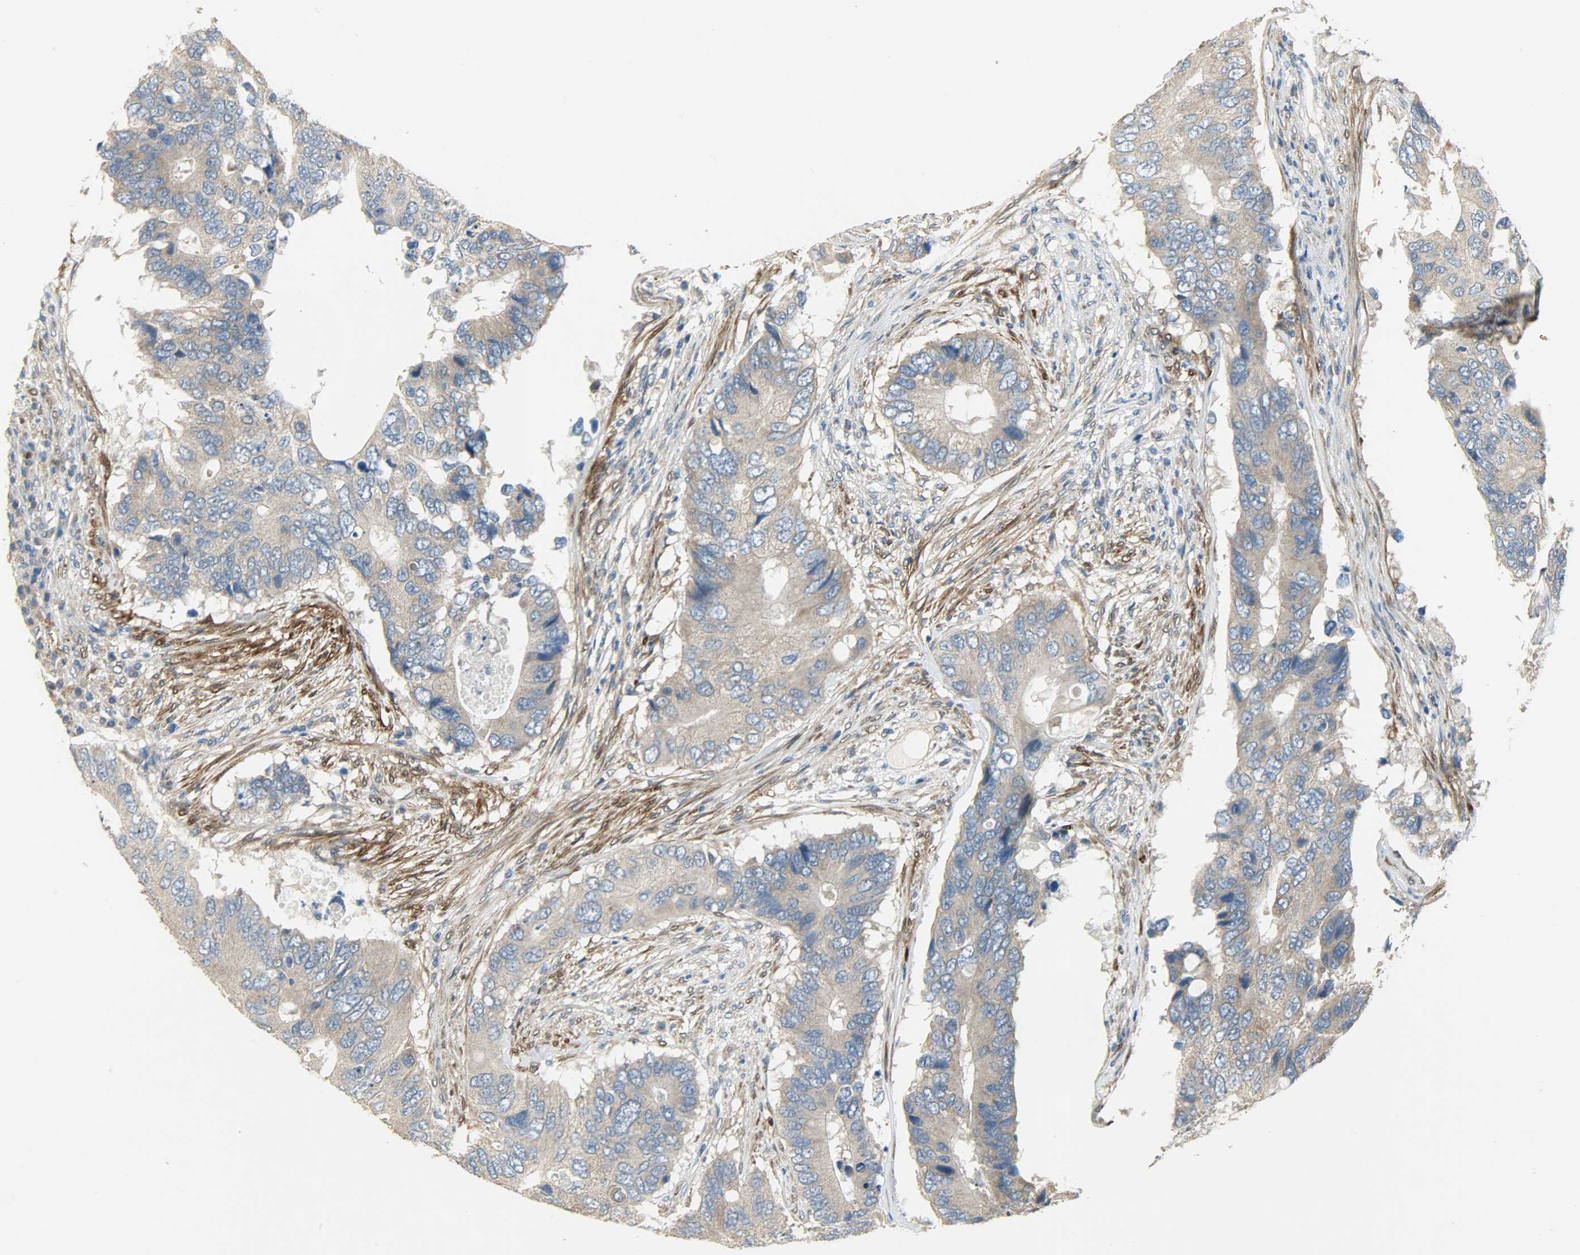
{"staining": {"intensity": "moderate", "quantity": ">75%", "location": "cytoplasmic/membranous"}, "tissue": "colorectal cancer", "cell_type": "Tumor cells", "image_type": "cancer", "snomed": [{"axis": "morphology", "description": "Adenocarcinoma, NOS"}, {"axis": "topography", "description": "Colon"}], "caption": "Immunohistochemistry micrograph of human colorectal cancer stained for a protein (brown), which shows medium levels of moderate cytoplasmic/membranous staining in approximately >75% of tumor cells.", "gene": "C1orf198", "patient": {"sex": "male", "age": 71}}